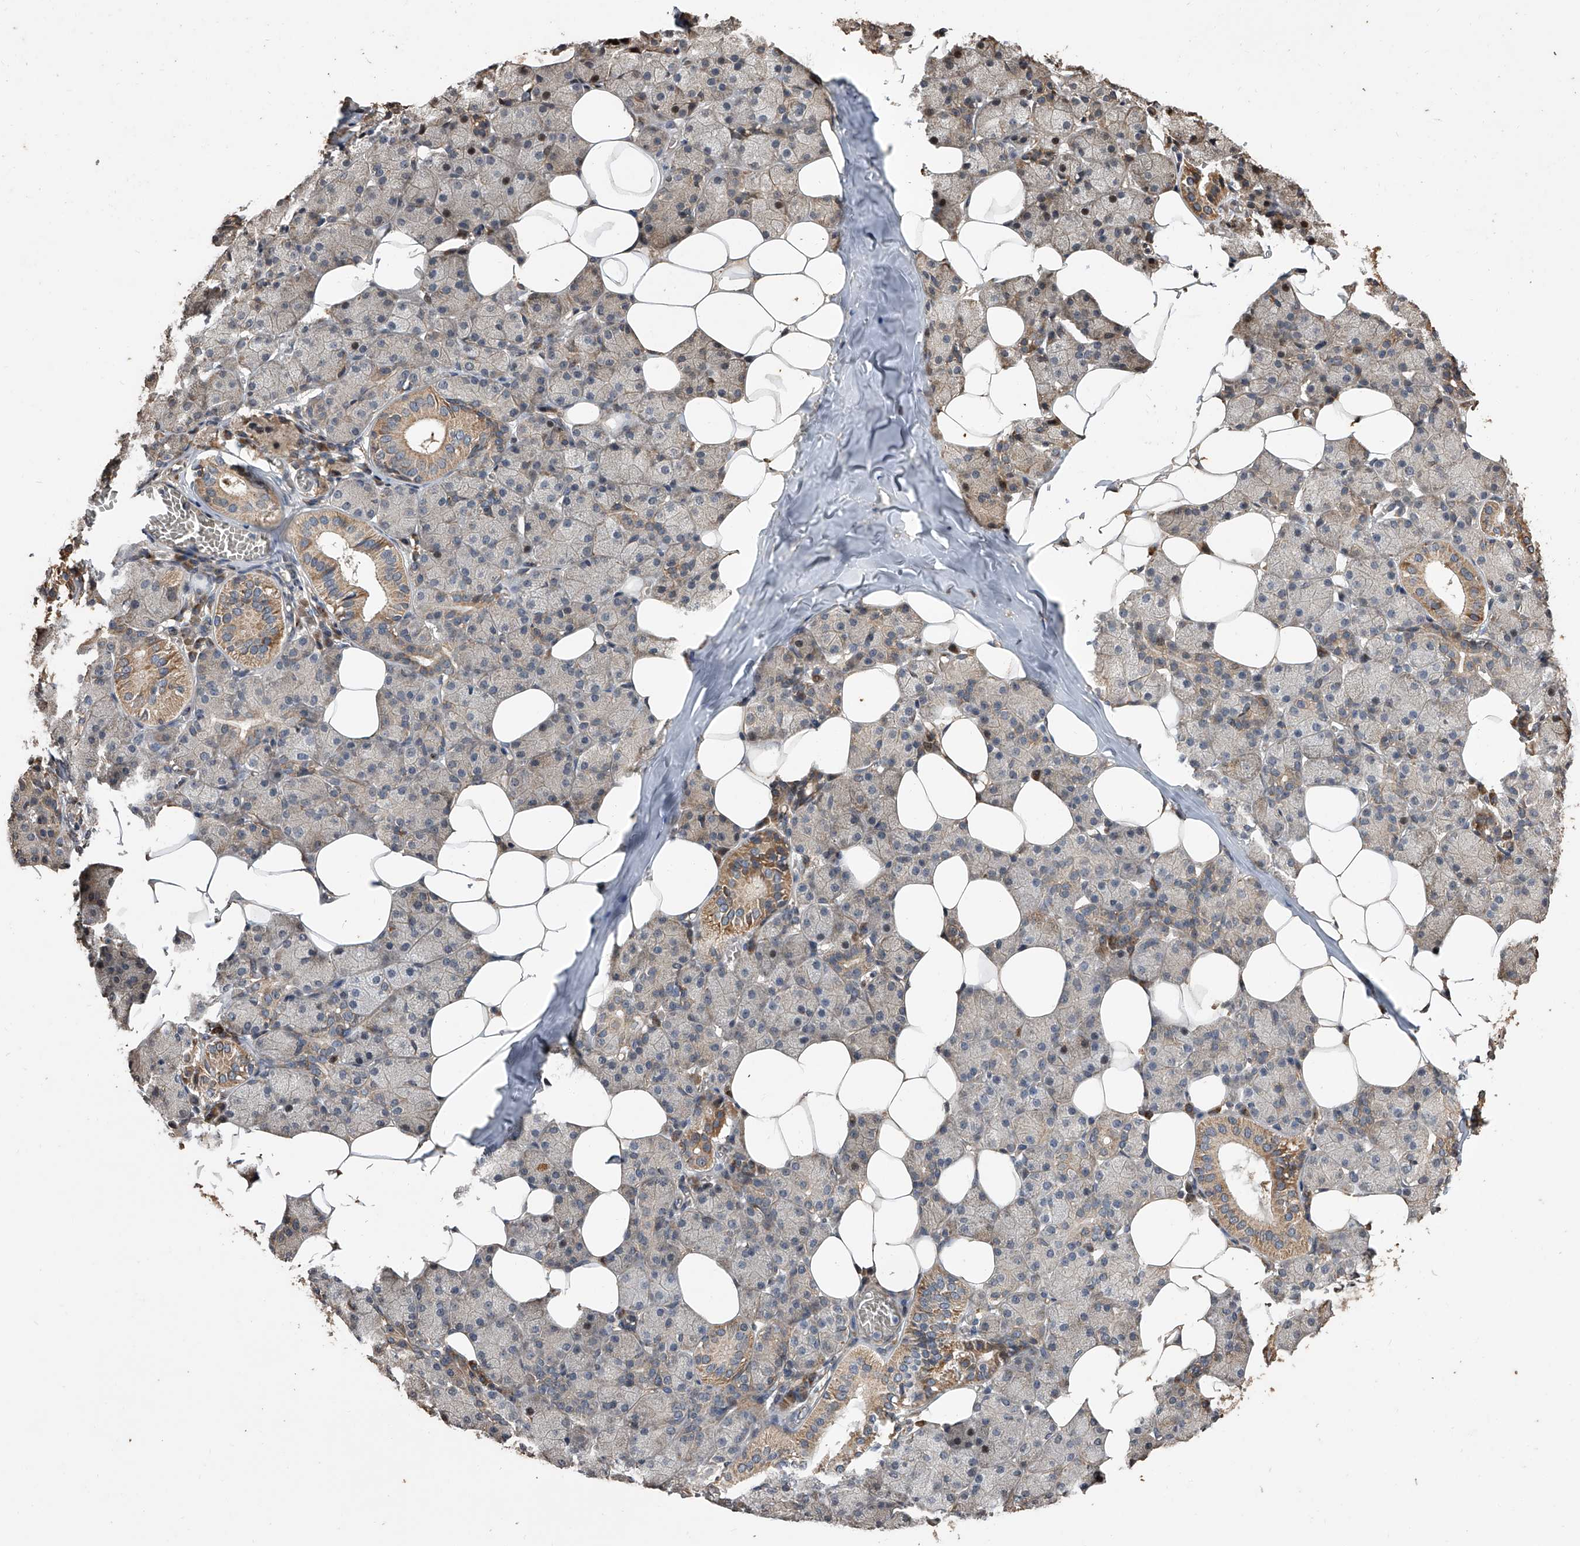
{"staining": {"intensity": "moderate", "quantity": "25%-75%", "location": "cytoplasmic/membranous"}, "tissue": "salivary gland", "cell_type": "Glandular cells", "image_type": "normal", "snomed": [{"axis": "morphology", "description": "Normal tissue, NOS"}, {"axis": "topography", "description": "Salivary gland"}], "caption": "Salivary gland stained with IHC shows moderate cytoplasmic/membranous staining in approximately 25%-75% of glandular cells.", "gene": "LTV1", "patient": {"sex": "female", "age": 33}}